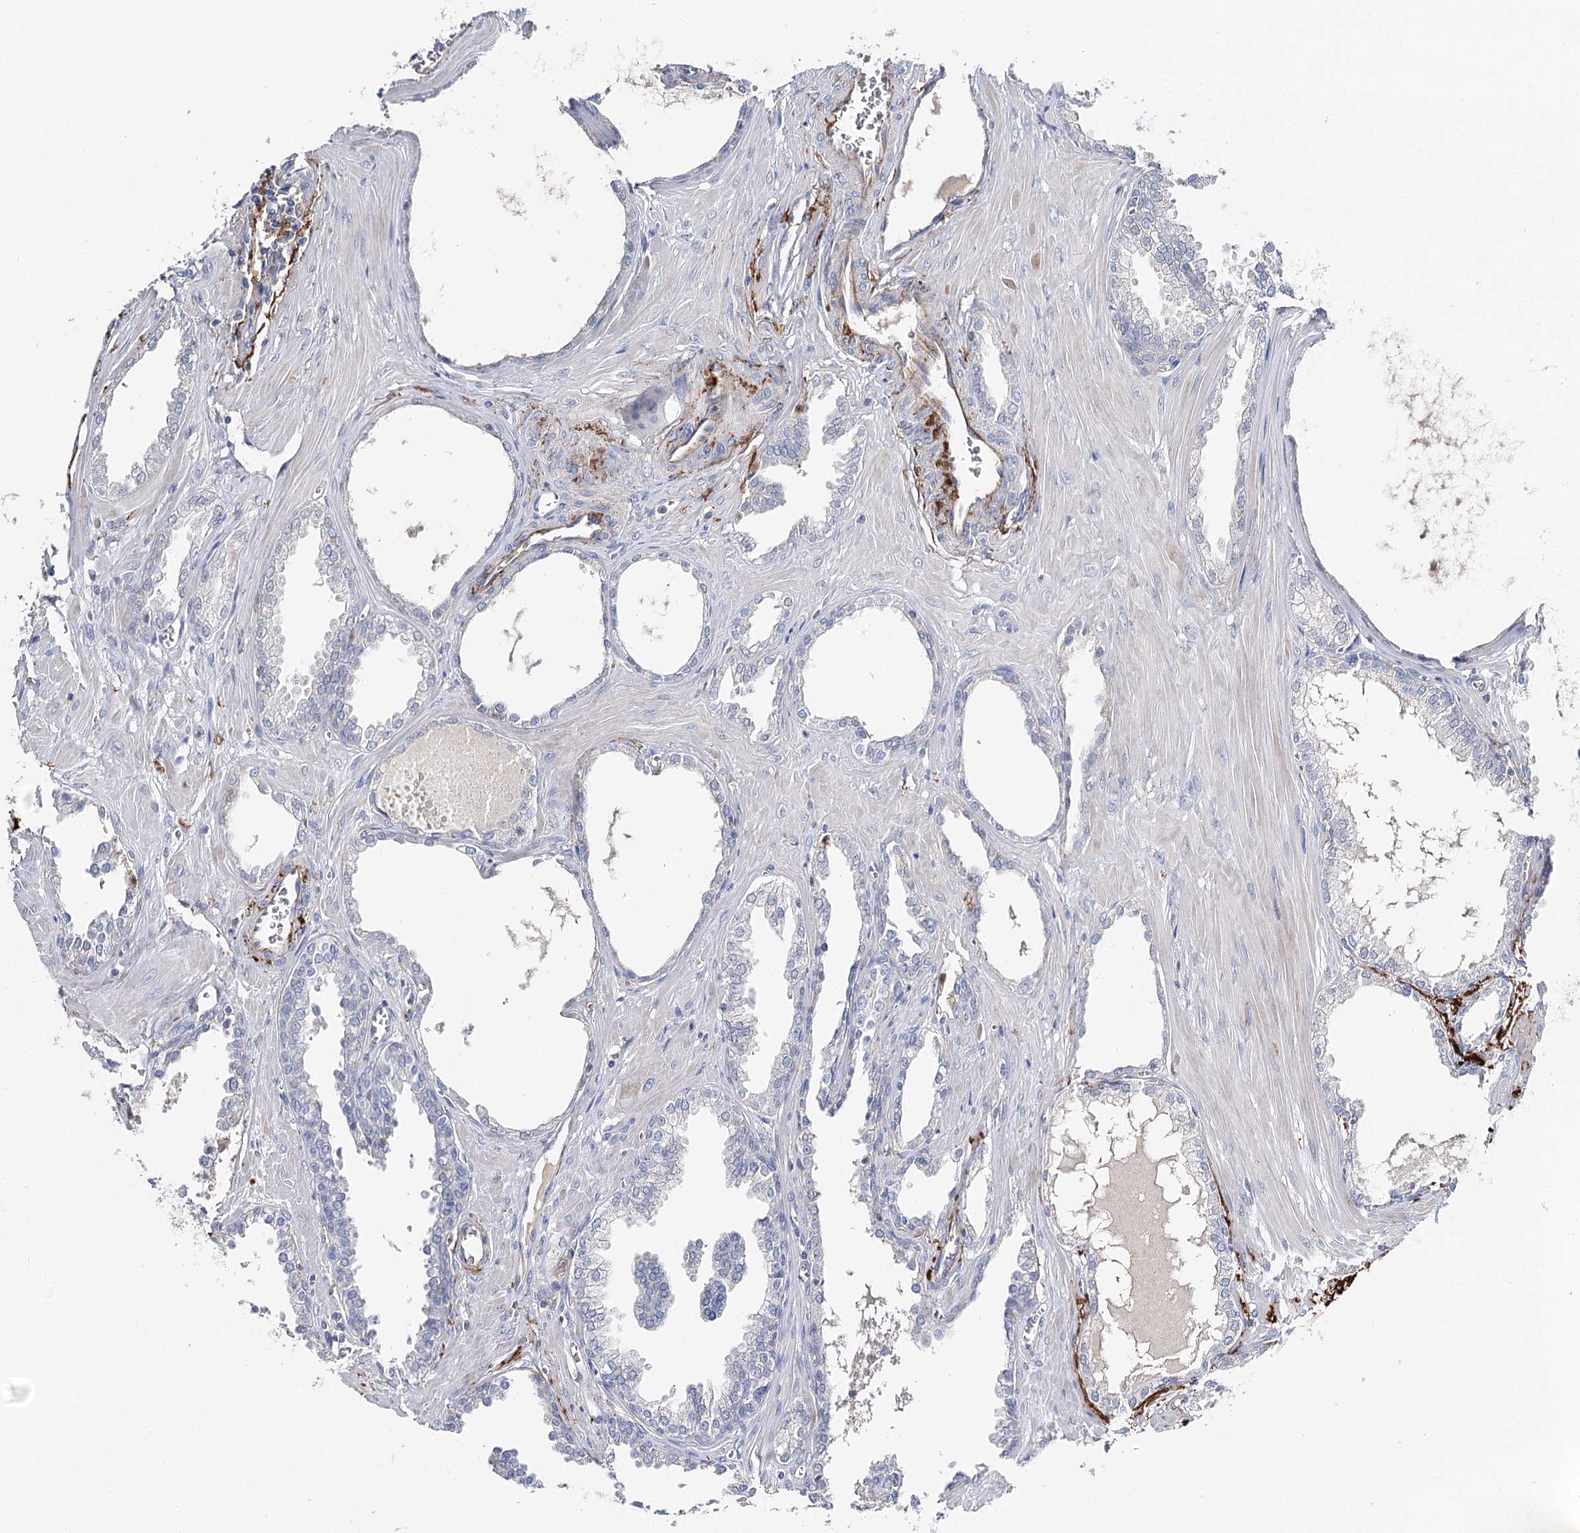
{"staining": {"intensity": "negative", "quantity": "none", "location": "none"}, "tissue": "prostate cancer", "cell_type": "Tumor cells", "image_type": "cancer", "snomed": [{"axis": "morphology", "description": "Adenocarcinoma, Low grade"}, {"axis": "topography", "description": "Prostate"}], "caption": "Immunohistochemistry image of prostate cancer stained for a protein (brown), which reveals no positivity in tumor cells.", "gene": "EPYC", "patient": {"sex": "male", "age": 67}}